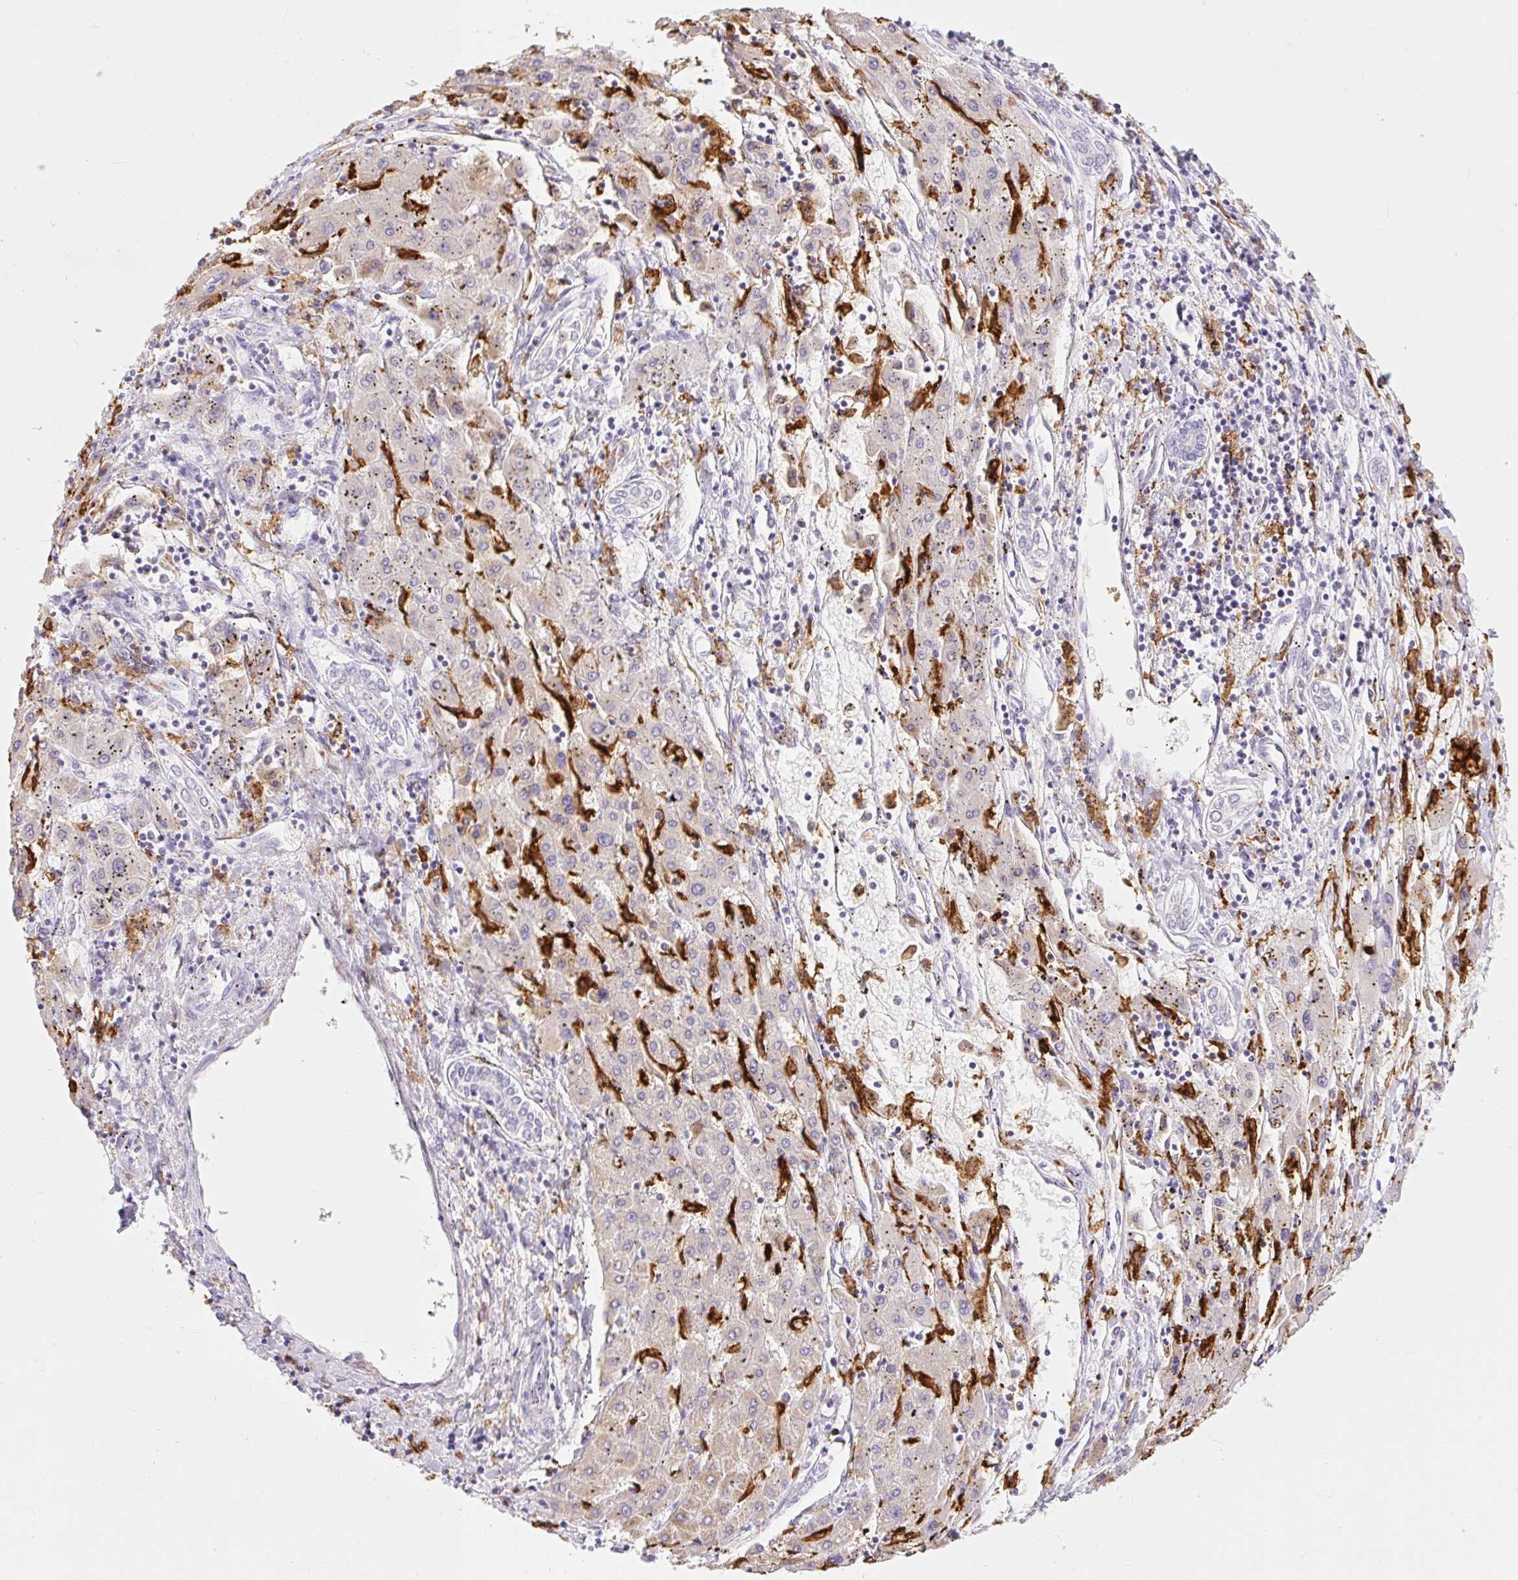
{"staining": {"intensity": "negative", "quantity": "none", "location": "none"}, "tissue": "liver cancer", "cell_type": "Tumor cells", "image_type": "cancer", "snomed": [{"axis": "morphology", "description": "Carcinoma, Hepatocellular, NOS"}, {"axis": "topography", "description": "Liver"}], "caption": "This micrograph is of liver cancer stained with IHC to label a protein in brown with the nuclei are counter-stained blue. There is no positivity in tumor cells.", "gene": "SIGLEC1", "patient": {"sex": "male", "age": 72}}